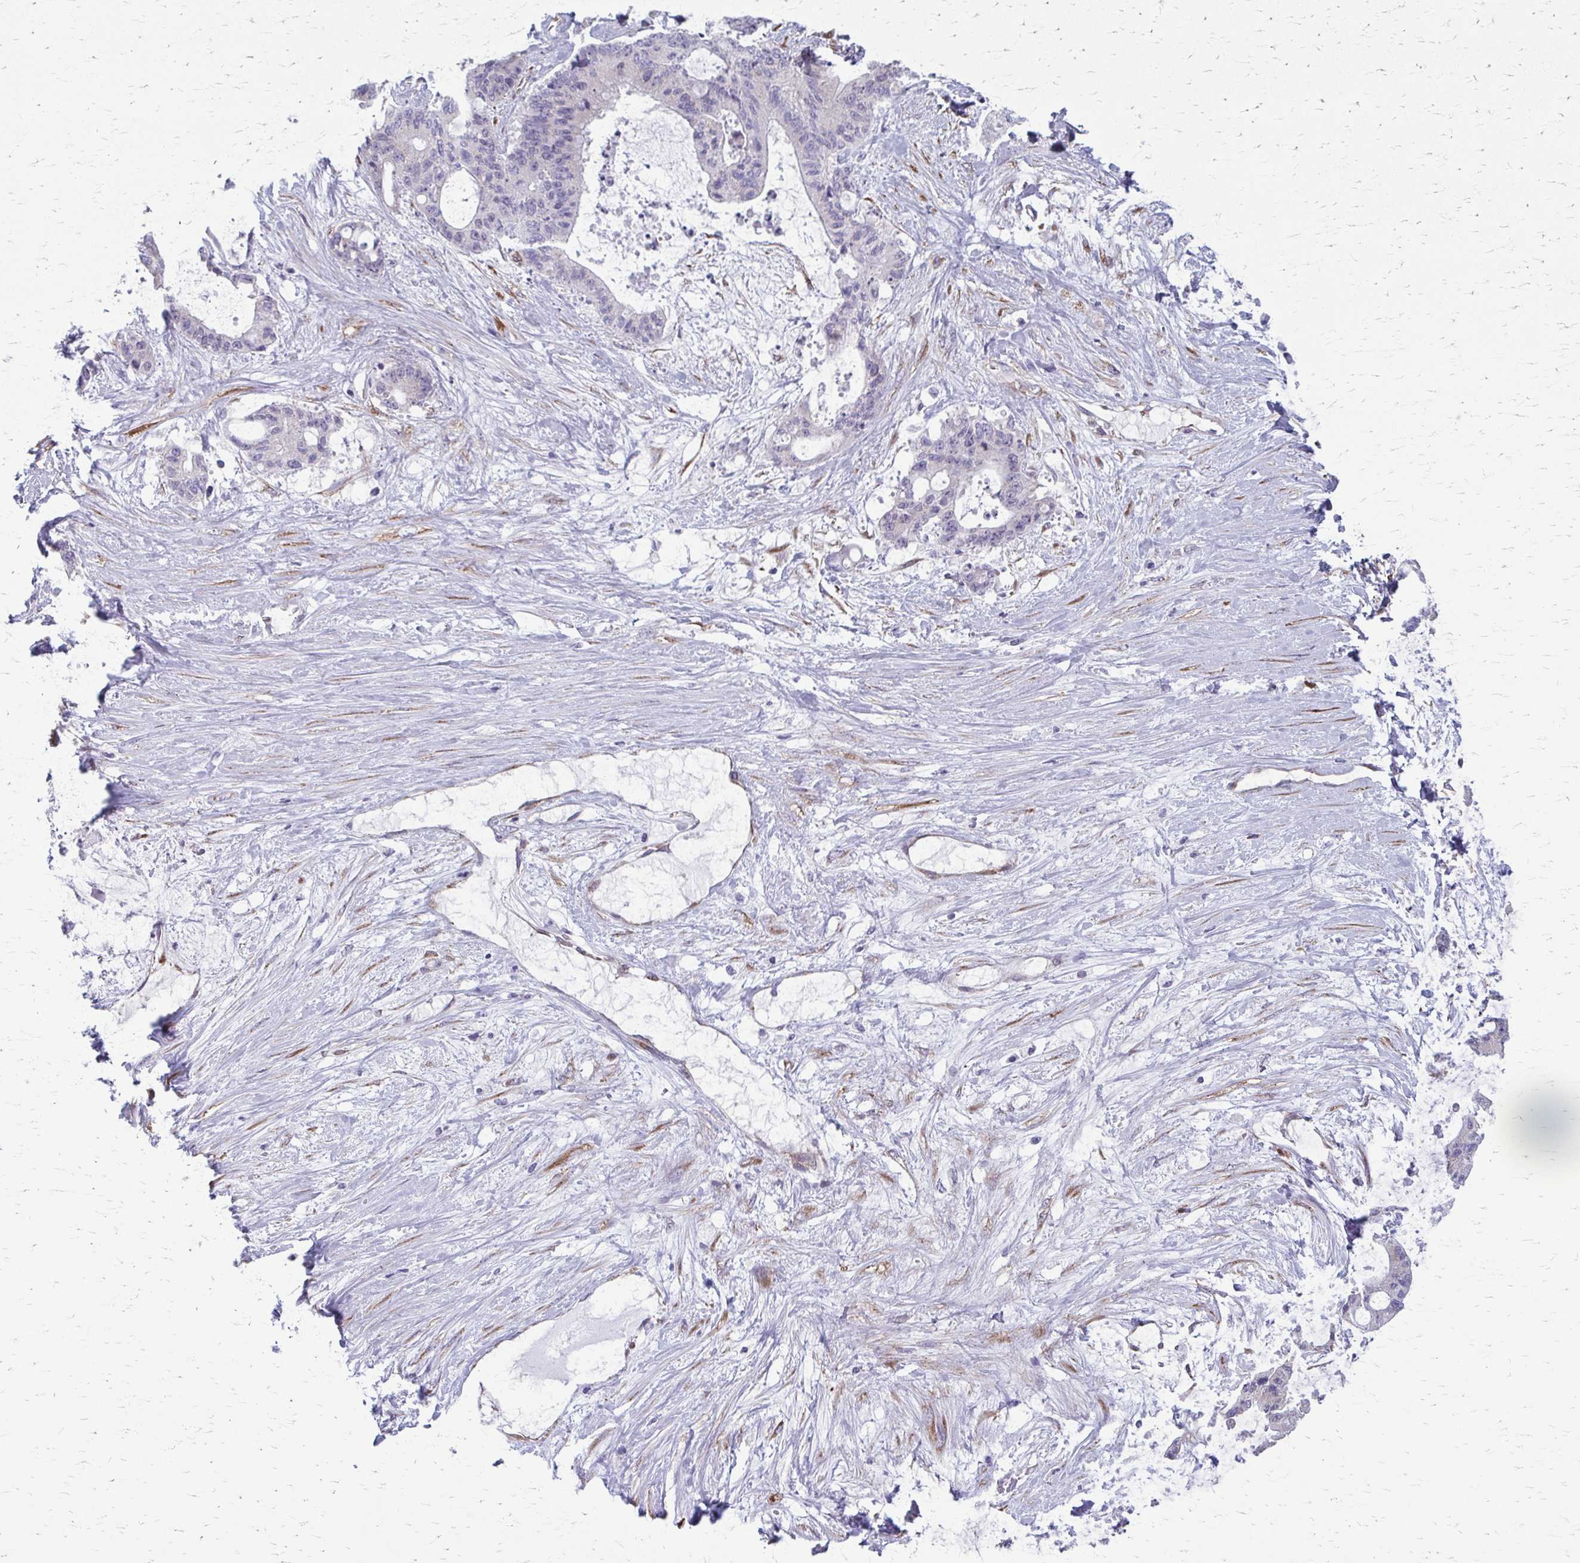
{"staining": {"intensity": "negative", "quantity": "none", "location": "none"}, "tissue": "liver cancer", "cell_type": "Tumor cells", "image_type": "cancer", "snomed": [{"axis": "morphology", "description": "Normal tissue, NOS"}, {"axis": "morphology", "description": "Cholangiocarcinoma"}, {"axis": "topography", "description": "Liver"}, {"axis": "topography", "description": "Peripheral nerve tissue"}], "caption": "High power microscopy image of an immunohistochemistry (IHC) histopathology image of cholangiocarcinoma (liver), revealing no significant expression in tumor cells.", "gene": "DEPP1", "patient": {"sex": "female", "age": 73}}